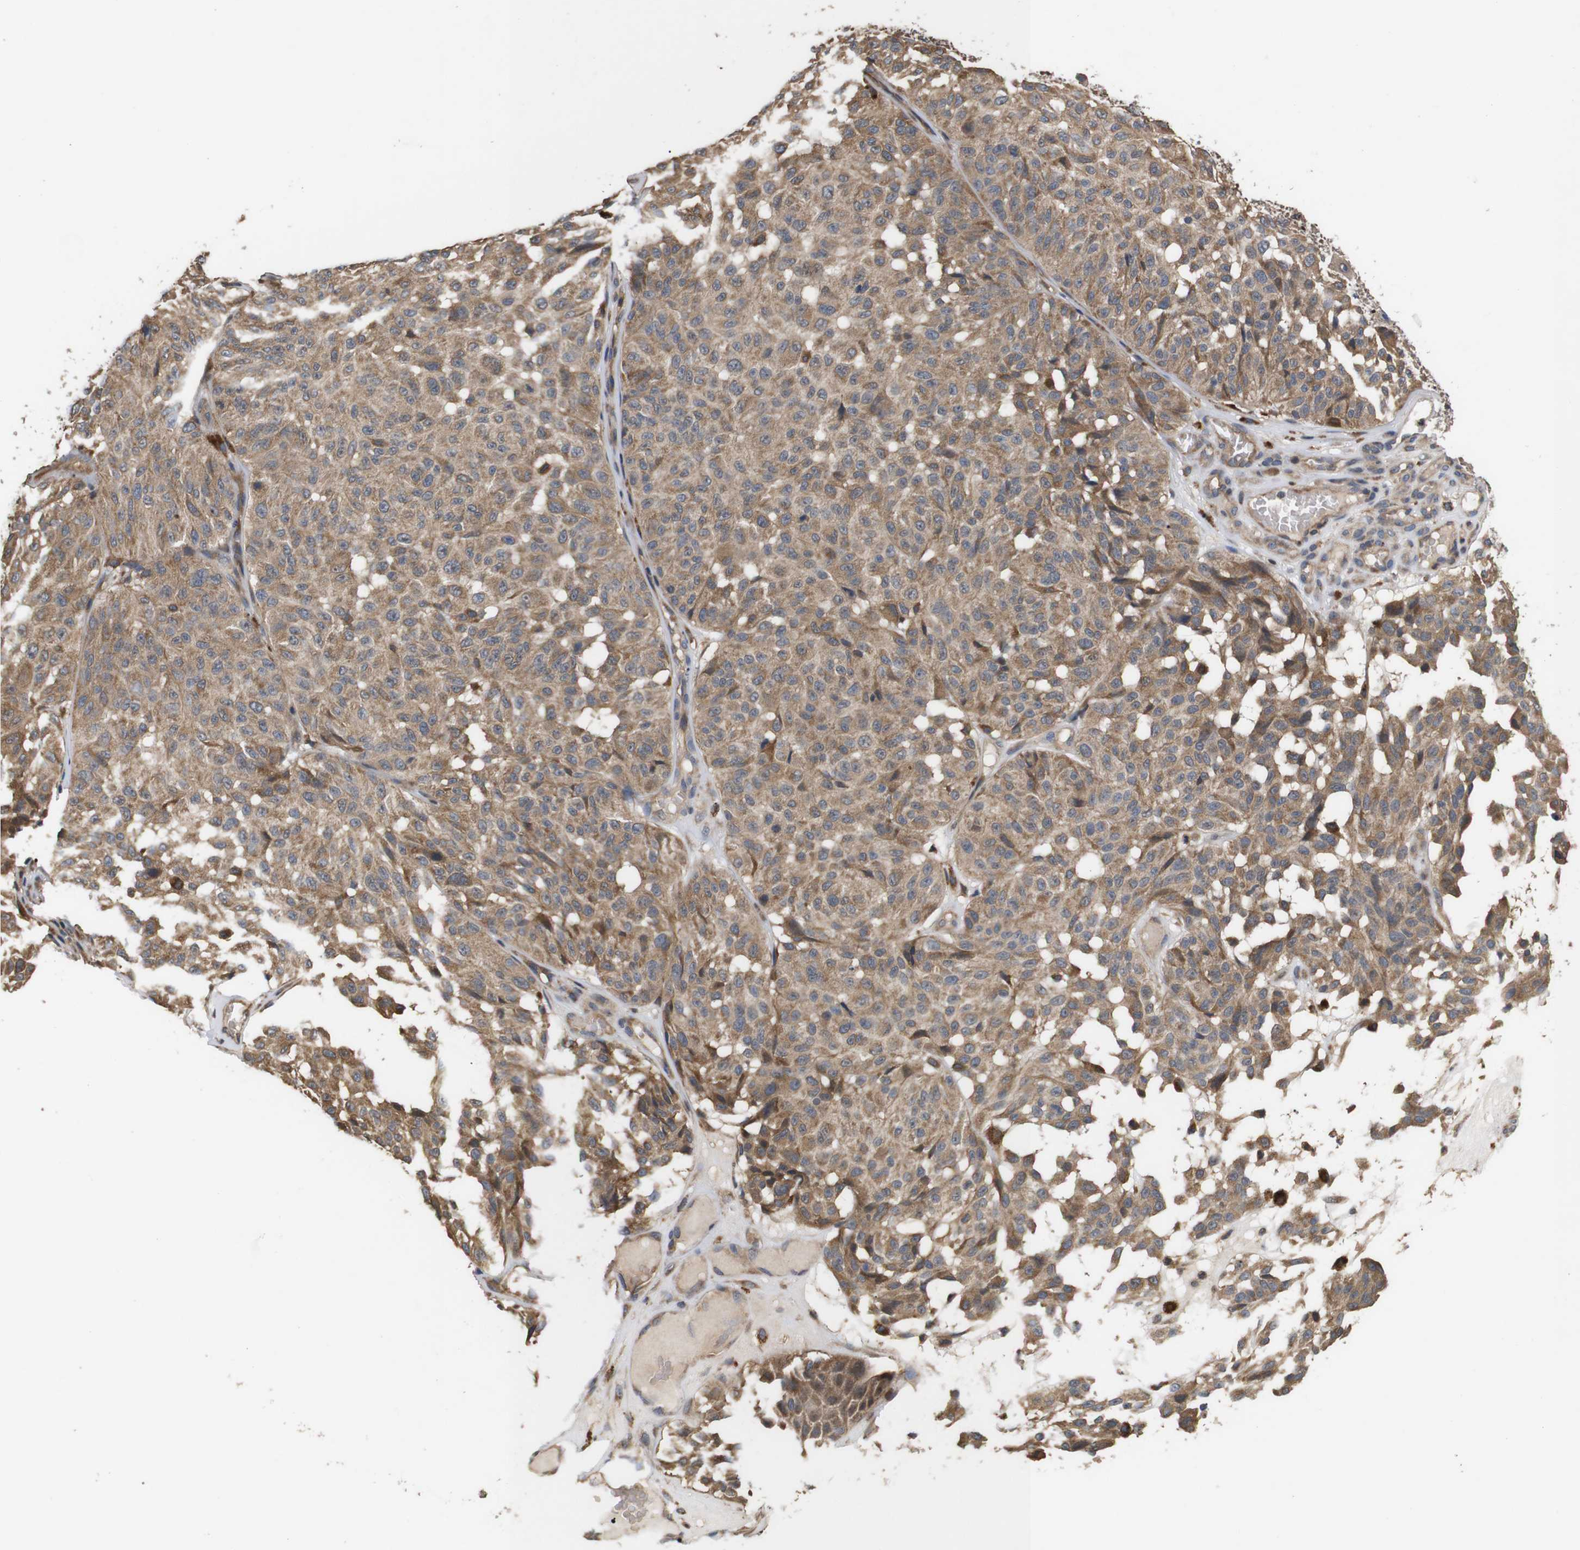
{"staining": {"intensity": "moderate", "quantity": ">75%", "location": "cytoplasmic/membranous"}, "tissue": "melanoma", "cell_type": "Tumor cells", "image_type": "cancer", "snomed": [{"axis": "morphology", "description": "Malignant melanoma, NOS"}, {"axis": "topography", "description": "Skin"}], "caption": "Immunohistochemical staining of malignant melanoma shows medium levels of moderate cytoplasmic/membranous positivity in about >75% of tumor cells.", "gene": "DDR1", "patient": {"sex": "female", "age": 46}}